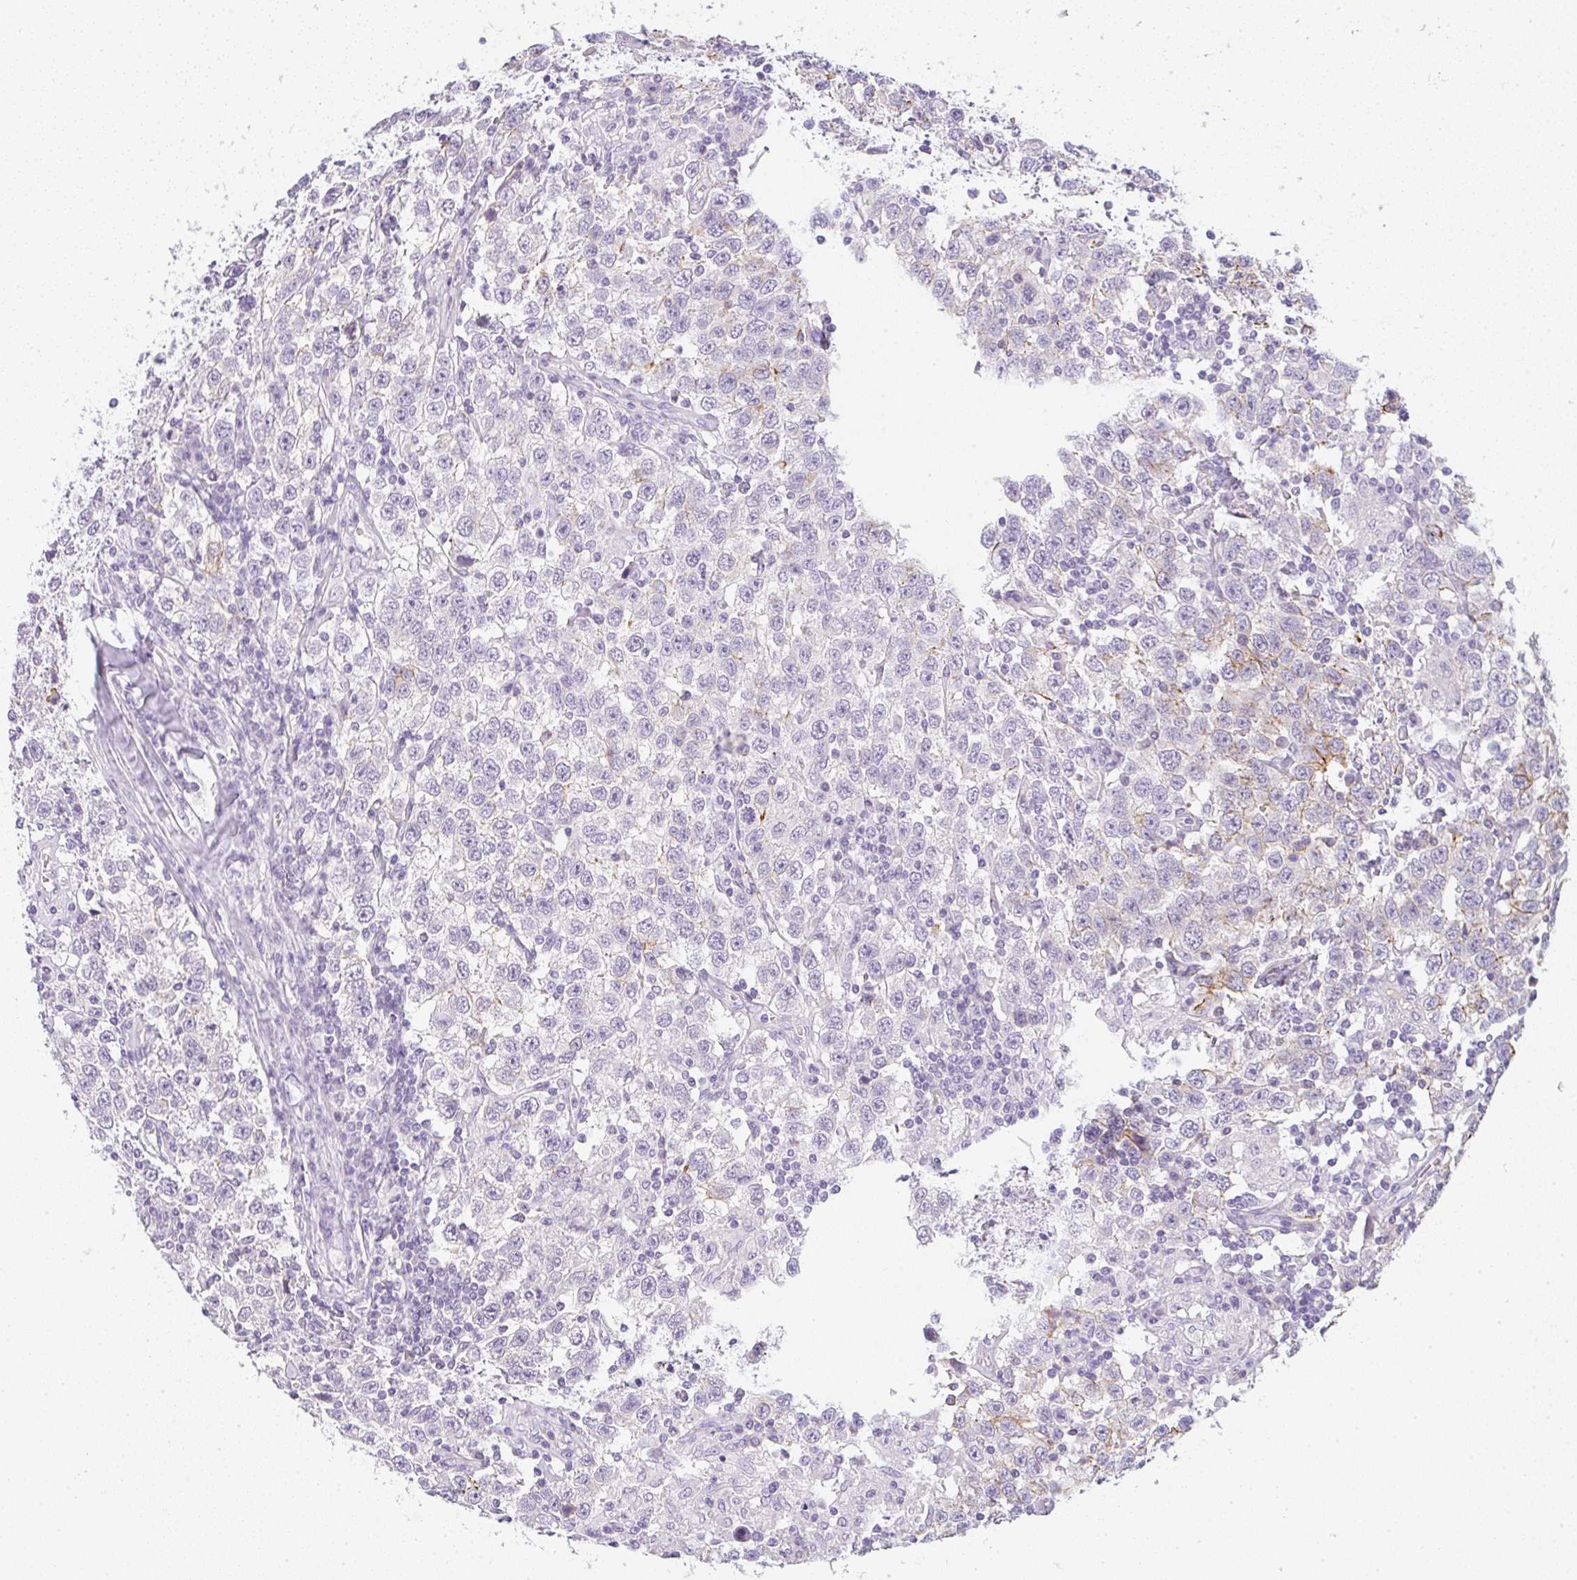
{"staining": {"intensity": "moderate", "quantity": "<25%", "location": "cytoplasmic/membranous"}, "tissue": "testis cancer", "cell_type": "Tumor cells", "image_type": "cancer", "snomed": [{"axis": "morphology", "description": "Seminoma, NOS"}, {"axis": "topography", "description": "Testis"}], "caption": "Moderate cytoplasmic/membranous protein expression is appreciated in approximately <25% of tumor cells in testis cancer (seminoma).", "gene": "LPAR4", "patient": {"sex": "male", "age": 41}}